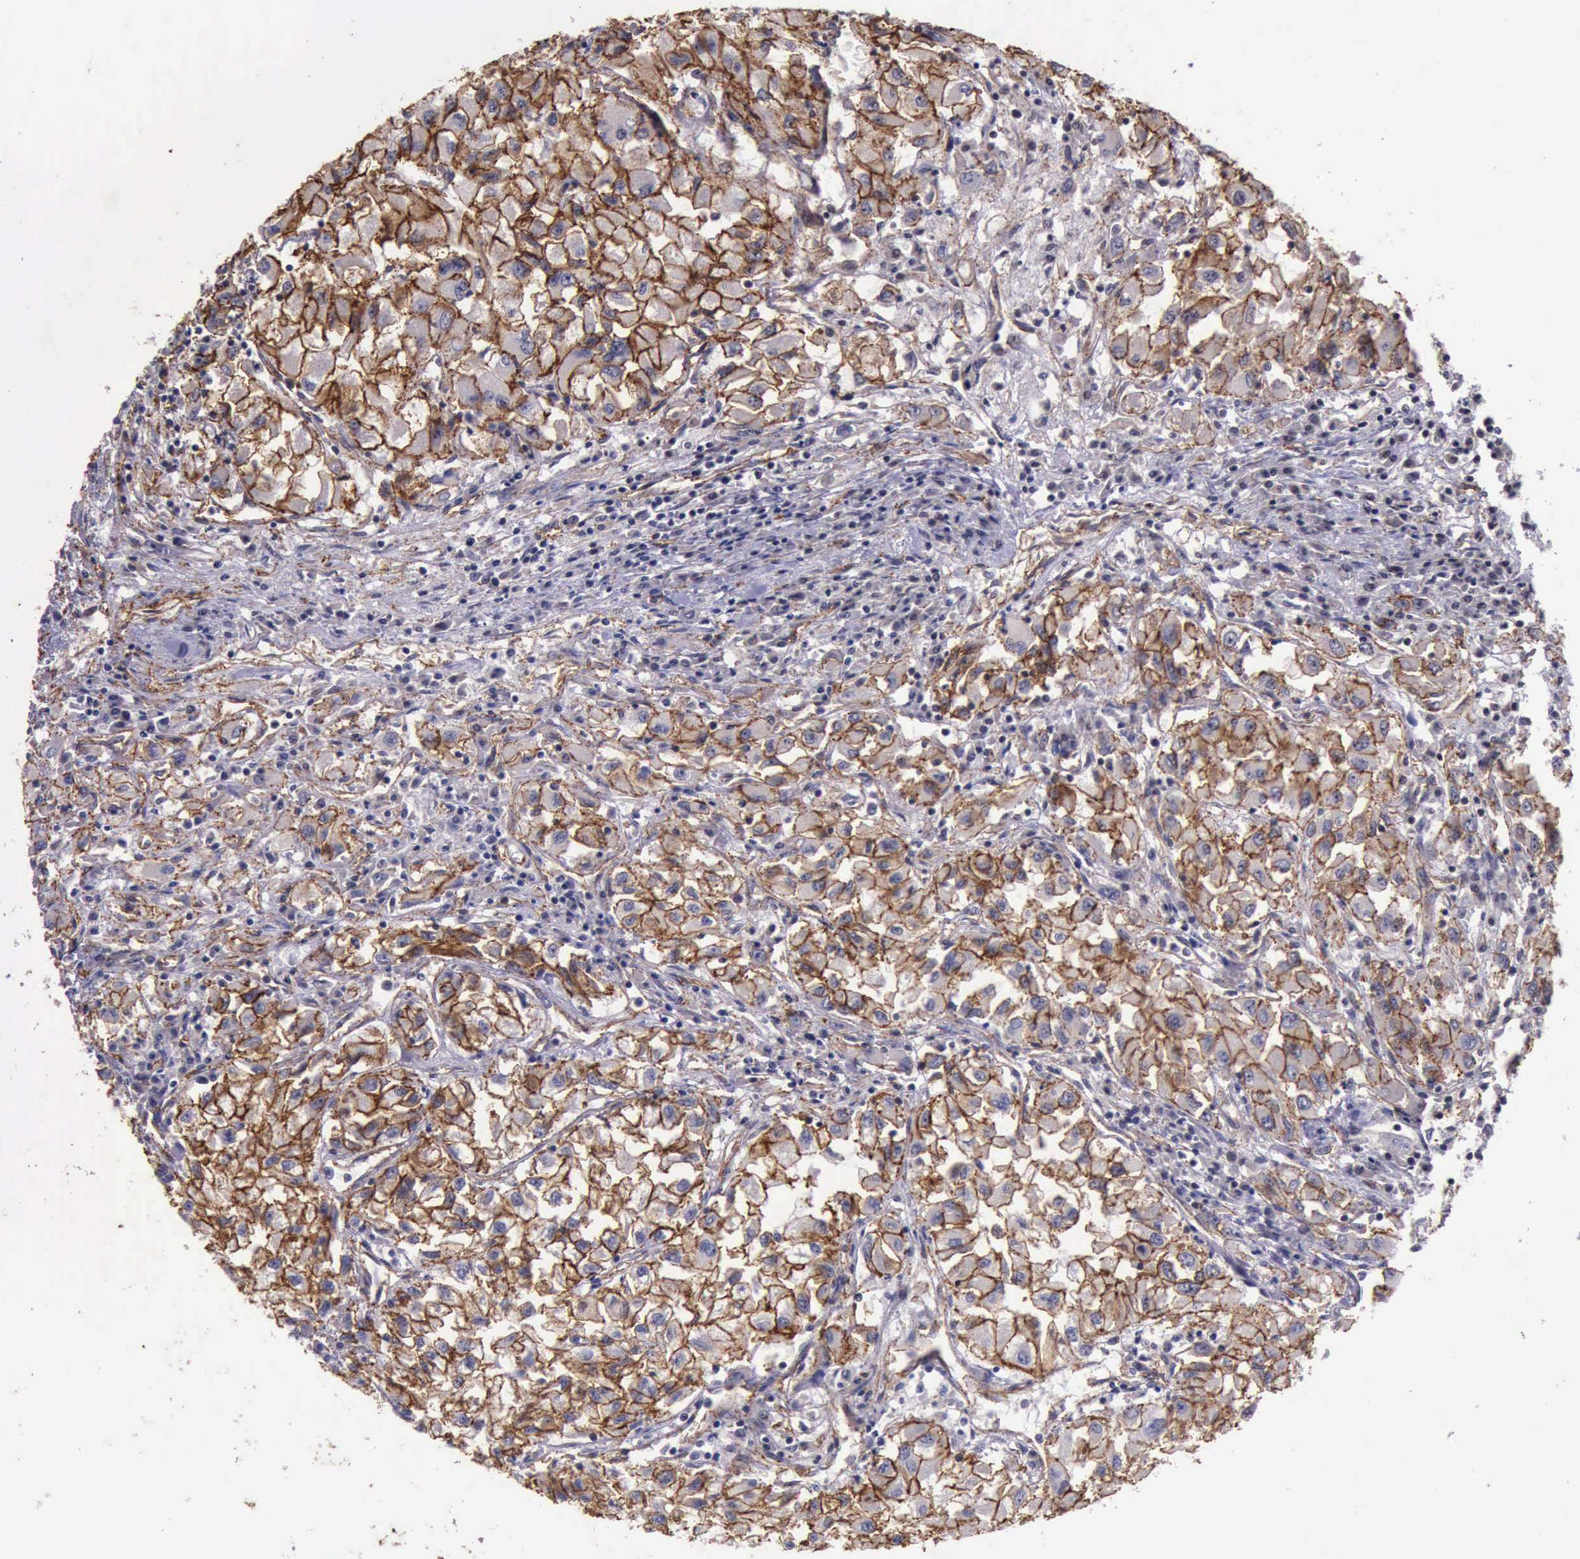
{"staining": {"intensity": "strong", "quantity": ">75%", "location": "cytoplasmic/membranous"}, "tissue": "renal cancer", "cell_type": "Tumor cells", "image_type": "cancer", "snomed": [{"axis": "morphology", "description": "Adenocarcinoma, NOS"}, {"axis": "topography", "description": "Kidney"}], "caption": "Renal cancer stained for a protein (brown) demonstrates strong cytoplasmic/membranous positive positivity in approximately >75% of tumor cells.", "gene": "CTNNB1", "patient": {"sex": "male", "age": 59}}